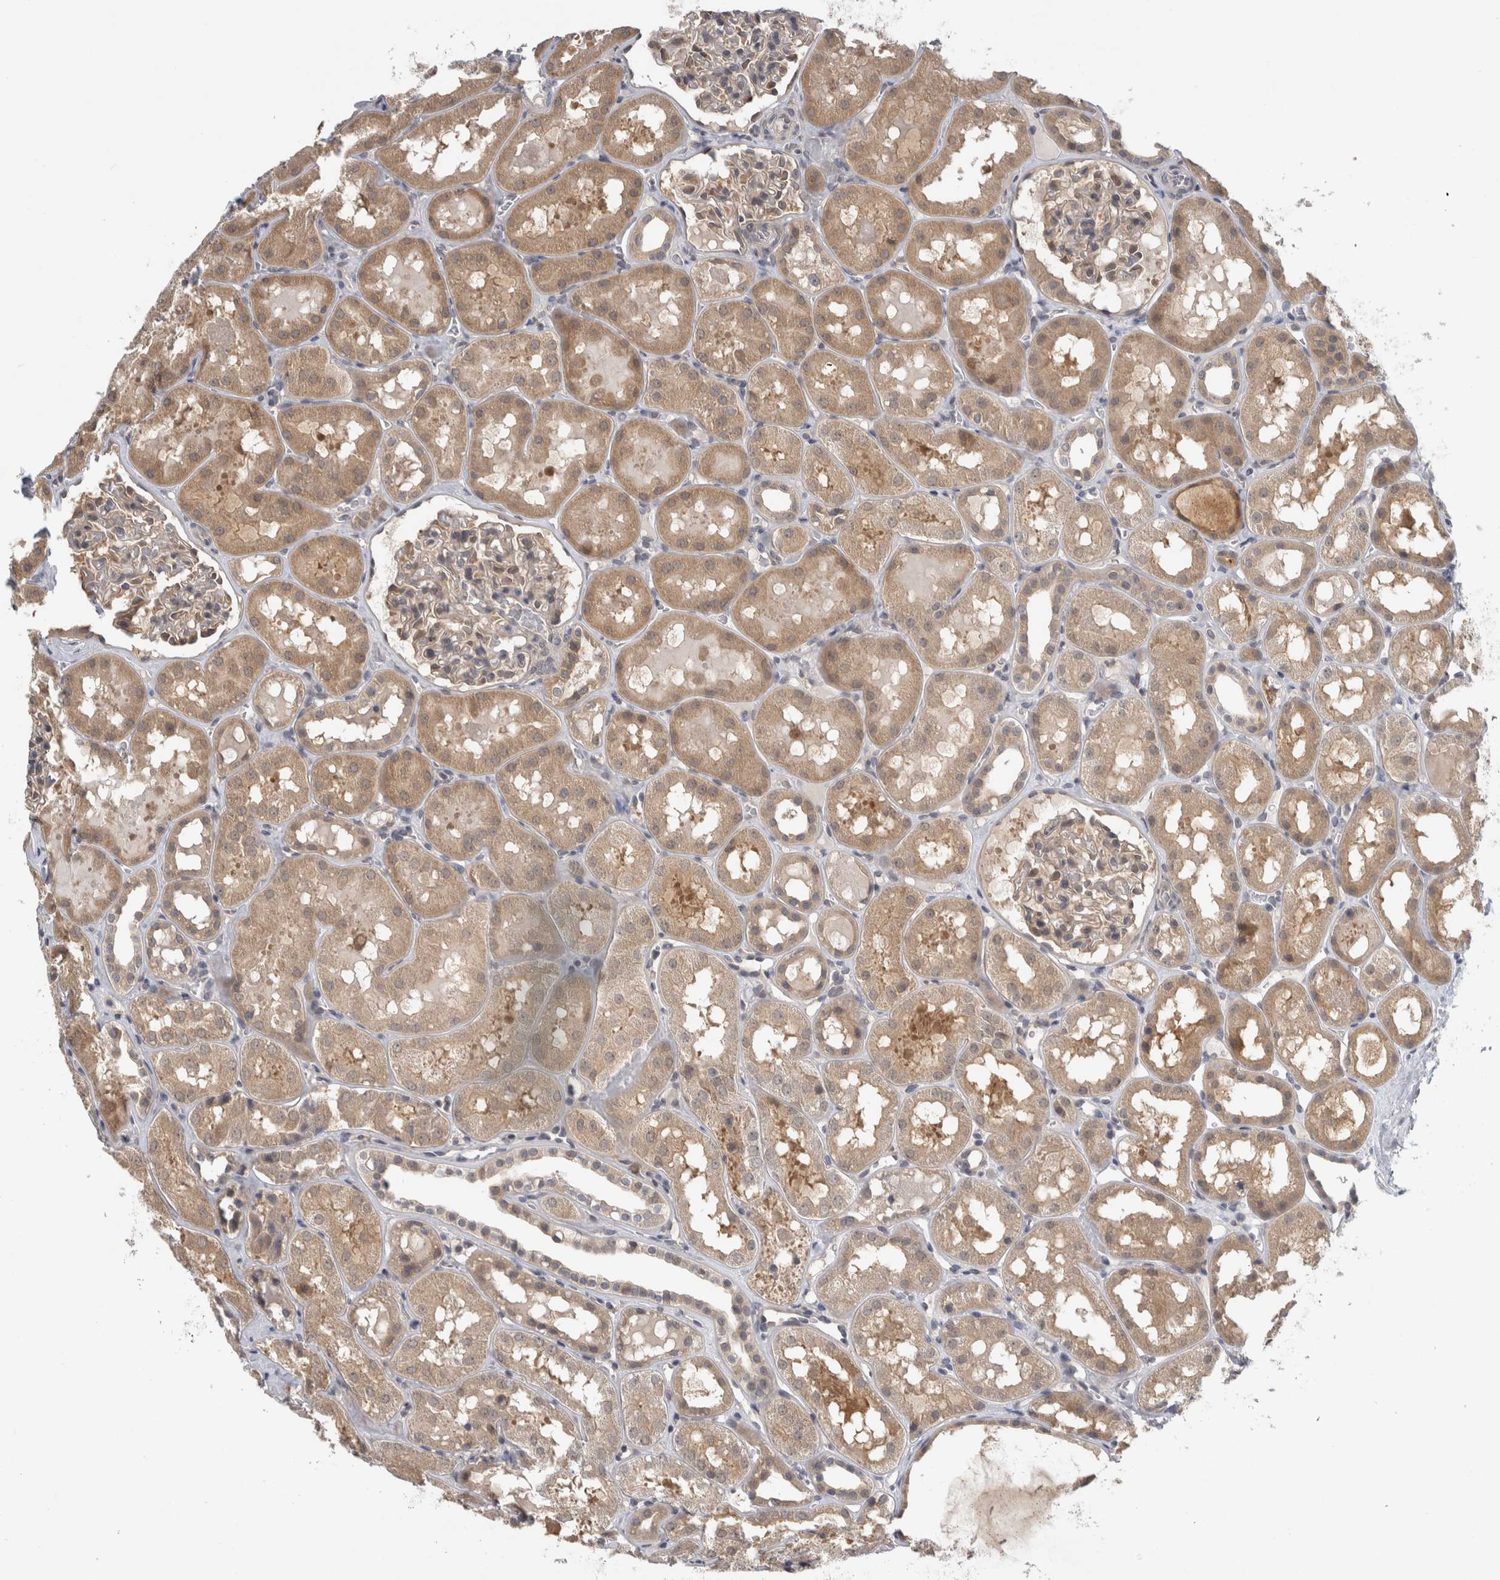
{"staining": {"intensity": "weak", "quantity": ">75%", "location": "cytoplasmic/membranous"}, "tissue": "kidney", "cell_type": "Cells in glomeruli", "image_type": "normal", "snomed": [{"axis": "morphology", "description": "Normal tissue, NOS"}, {"axis": "topography", "description": "Kidney"}, {"axis": "topography", "description": "Urinary bladder"}], "caption": "Benign kidney exhibits weak cytoplasmic/membranous positivity in about >75% of cells in glomeruli.", "gene": "AASDHPPT", "patient": {"sex": "male", "age": 16}}